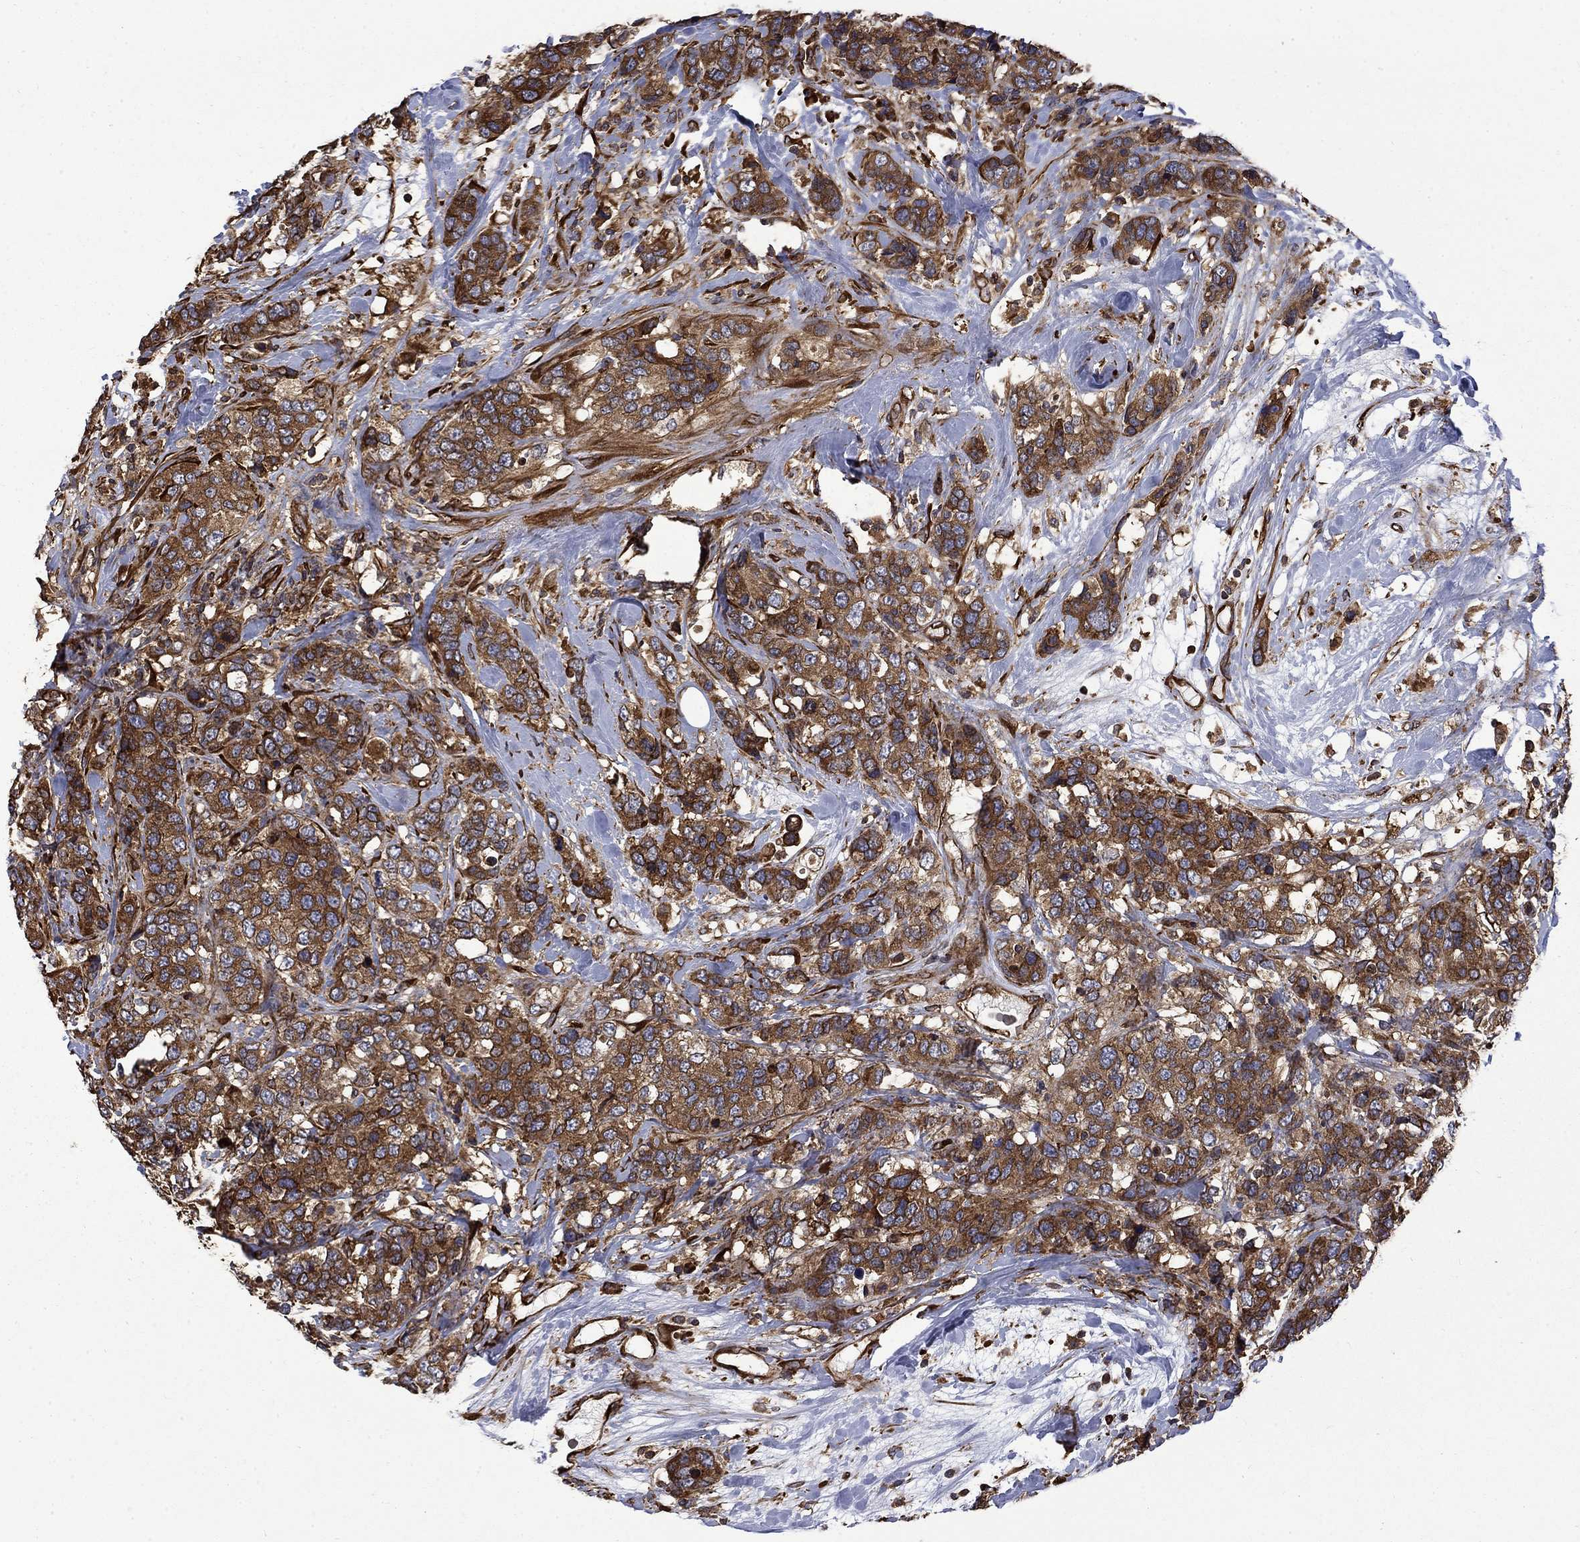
{"staining": {"intensity": "strong", "quantity": "25%-75%", "location": "cytoplasmic/membranous"}, "tissue": "breast cancer", "cell_type": "Tumor cells", "image_type": "cancer", "snomed": [{"axis": "morphology", "description": "Lobular carcinoma"}, {"axis": "topography", "description": "Breast"}], "caption": "IHC (DAB) staining of breast cancer shows strong cytoplasmic/membranous protein positivity in about 25%-75% of tumor cells. Using DAB (3,3'-diaminobenzidine) (brown) and hematoxylin (blue) stains, captured at high magnification using brightfield microscopy.", "gene": "CUTC", "patient": {"sex": "female", "age": 59}}